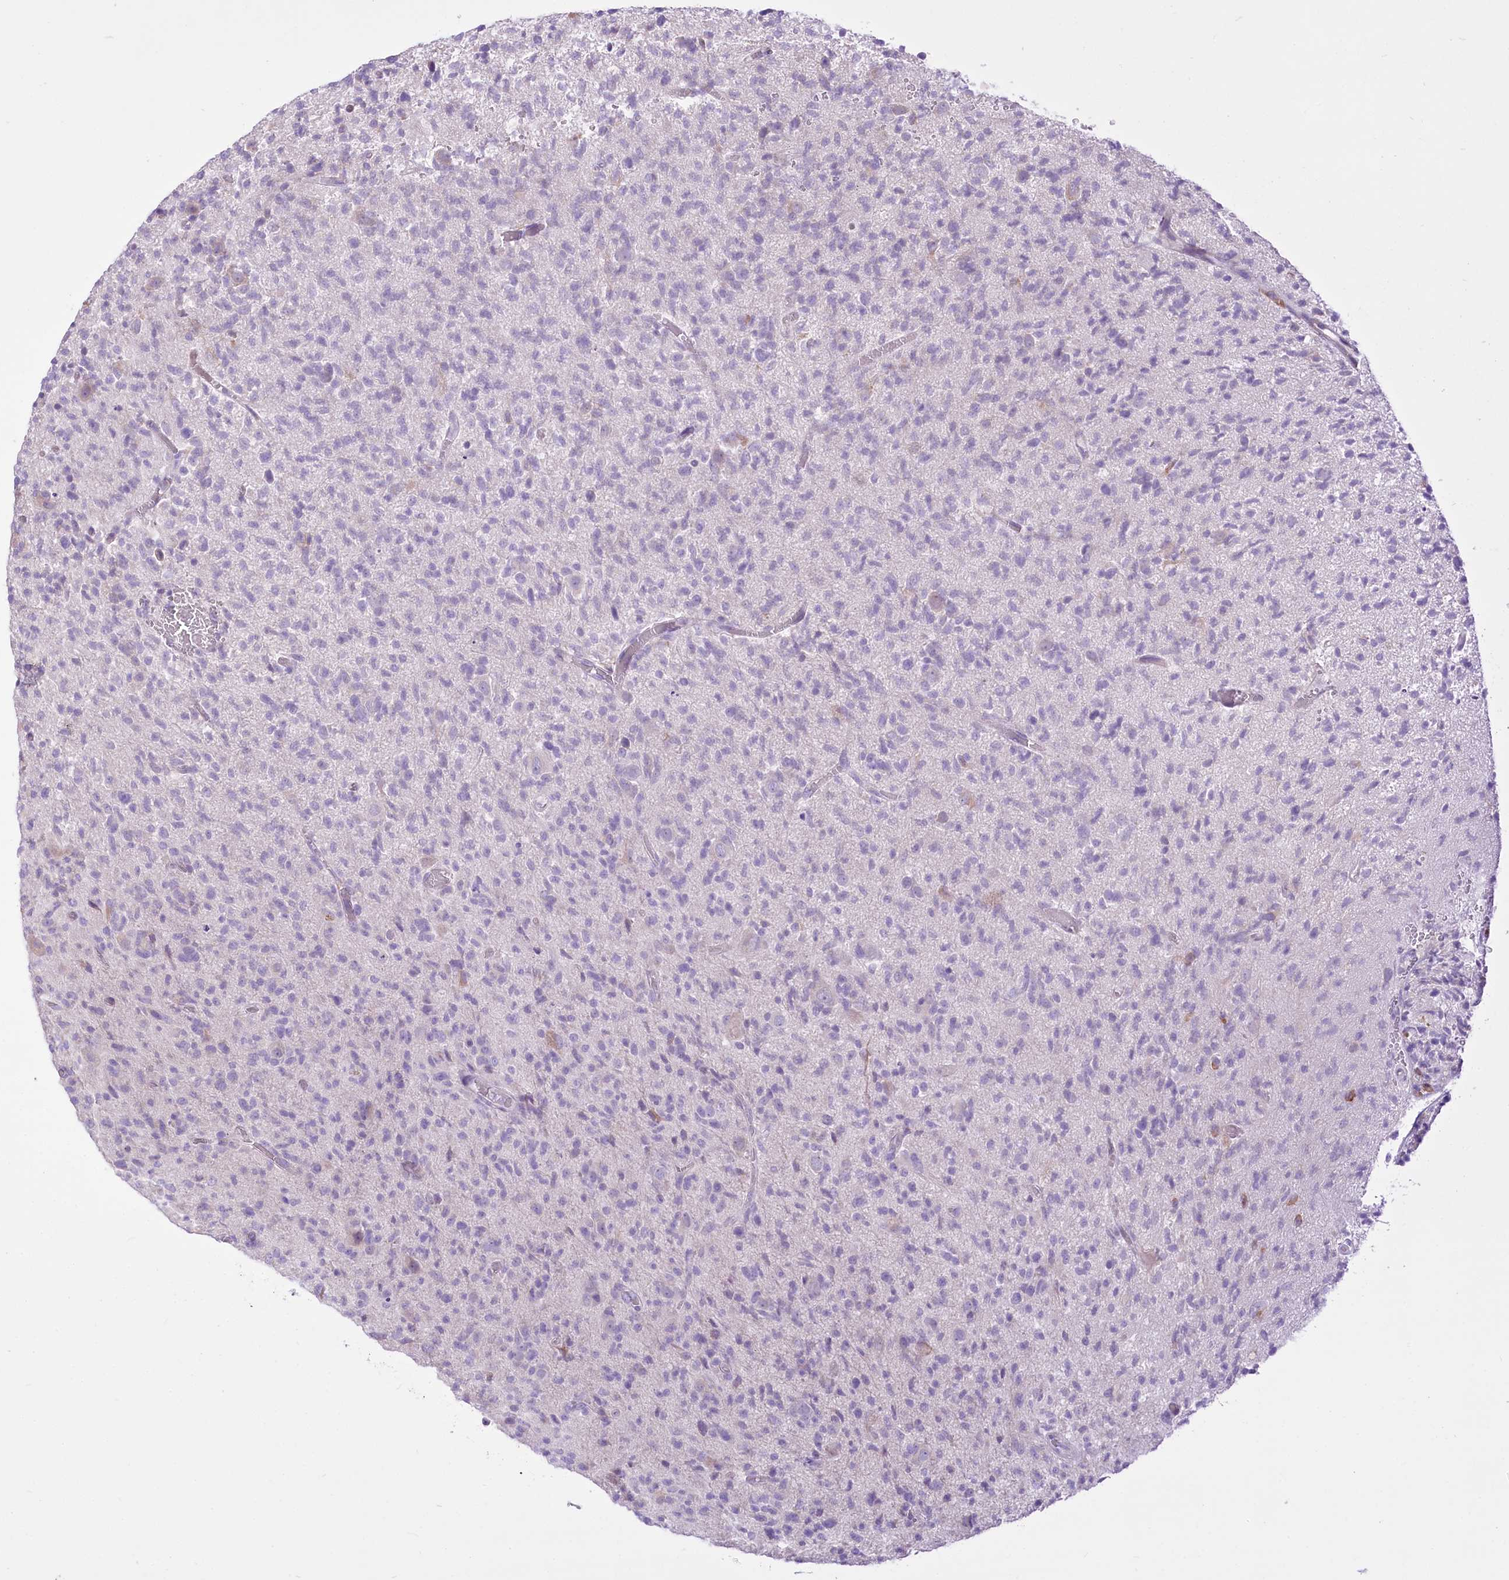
{"staining": {"intensity": "negative", "quantity": "none", "location": "none"}, "tissue": "glioma", "cell_type": "Tumor cells", "image_type": "cancer", "snomed": [{"axis": "morphology", "description": "Glioma, malignant, High grade"}, {"axis": "topography", "description": "Brain"}], "caption": "DAB immunohistochemical staining of human high-grade glioma (malignant) exhibits no significant expression in tumor cells. The staining was performed using DAB to visualize the protein expression in brown, while the nuclei were stained in blue with hematoxylin (Magnification: 20x).", "gene": "STT3B", "patient": {"sex": "female", "age": 57}}